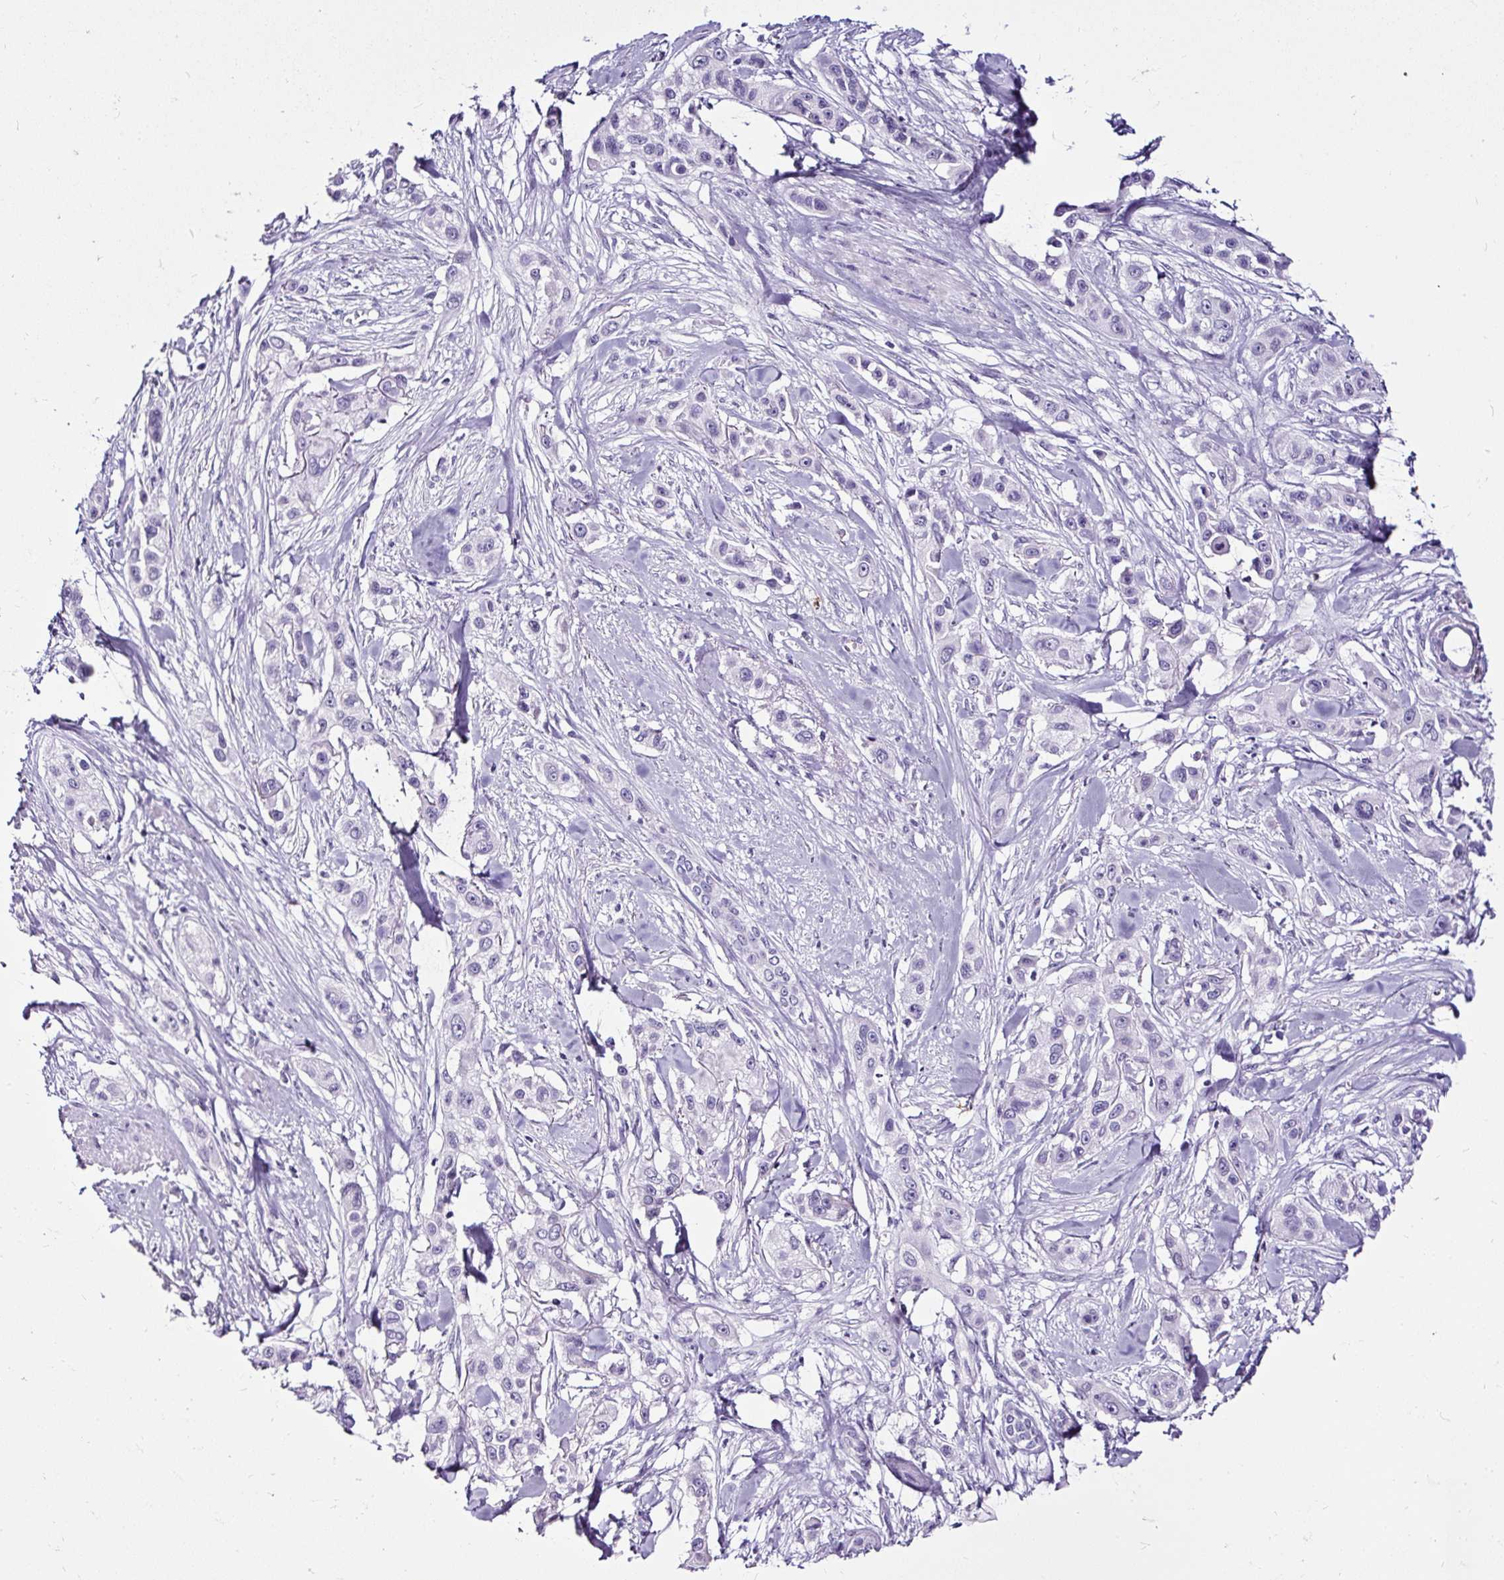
{"staining": {"intensity": "negative", "quantity": "none", "location": "none"}, "tissue": "skin cancer", "cell_type": "Tumor cells", "image_type": "cancer", "snomed": [{"axis": "morphology", "description": "Squamous cell carcinoma, NOS"}, {"axis": "topography", "description": "Skin"}], "caption": "Immunohistochemistry of human skin cancer displays no expression in tumor cells. (DAB immunohistochemistry, high magnification).", "gene": "SLC7A8", "patient": {"sex": "male", "age": 63}}